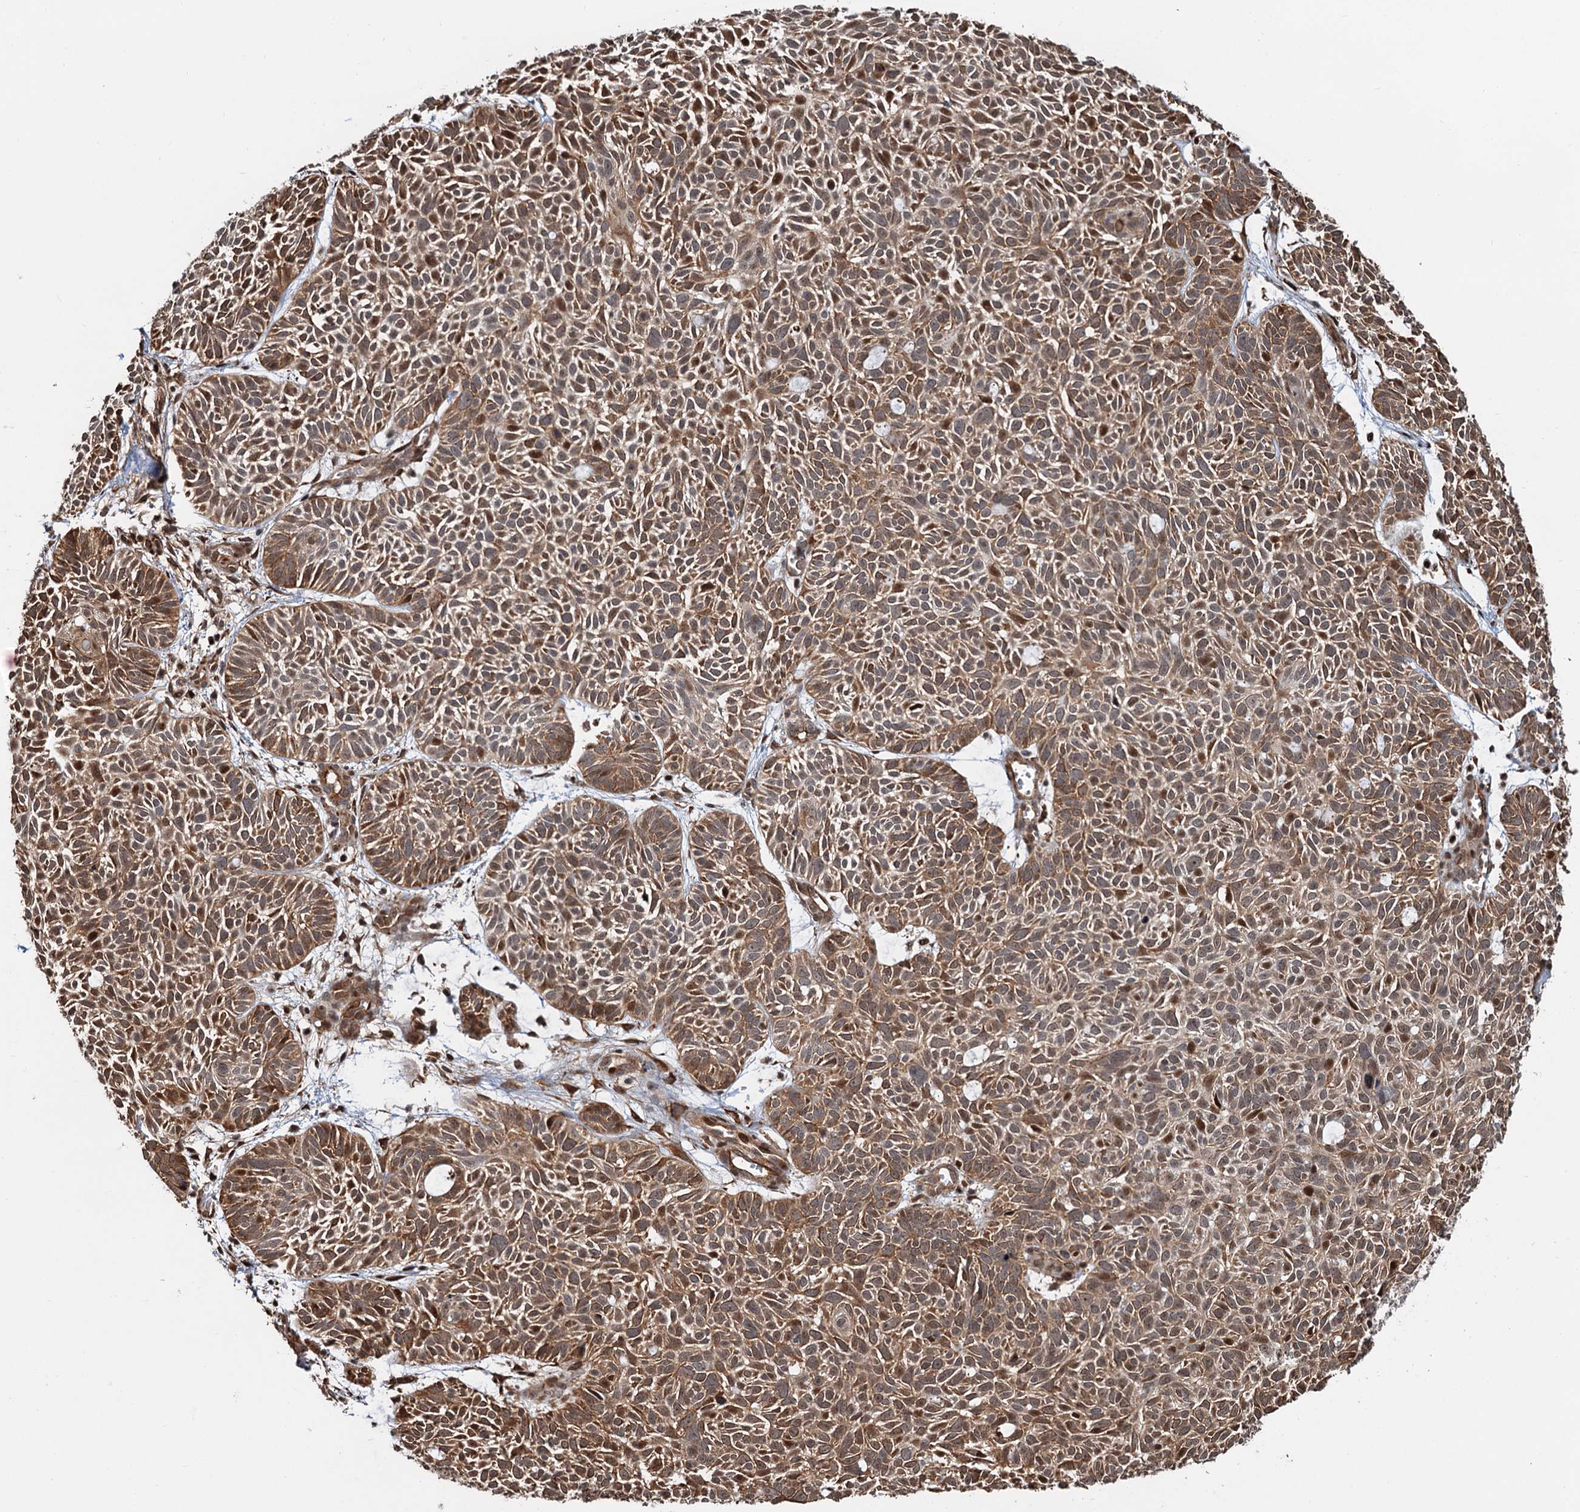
{"staining": {"intensity": "moderate", "quantity": ">75%", "location": "cytoplasmic/membranous"}, "tissue": "skin cancer", "cell_type": "Tumor cells", "image_type": "cancer", "snomed": [{"axis": "morphology", "description": "Basal cell carcinoma"}, {"axis": "topography", "description": "Skin"}], "caption": "Skin basal cell carcinoma stained with immunohistochemistry (IHC) exhibits moderate cytoplasmic/membranous staining in about >75% of tumor cells.", "gene": "SNRNP25", "patient": {"sex": "male", "age": 69}}